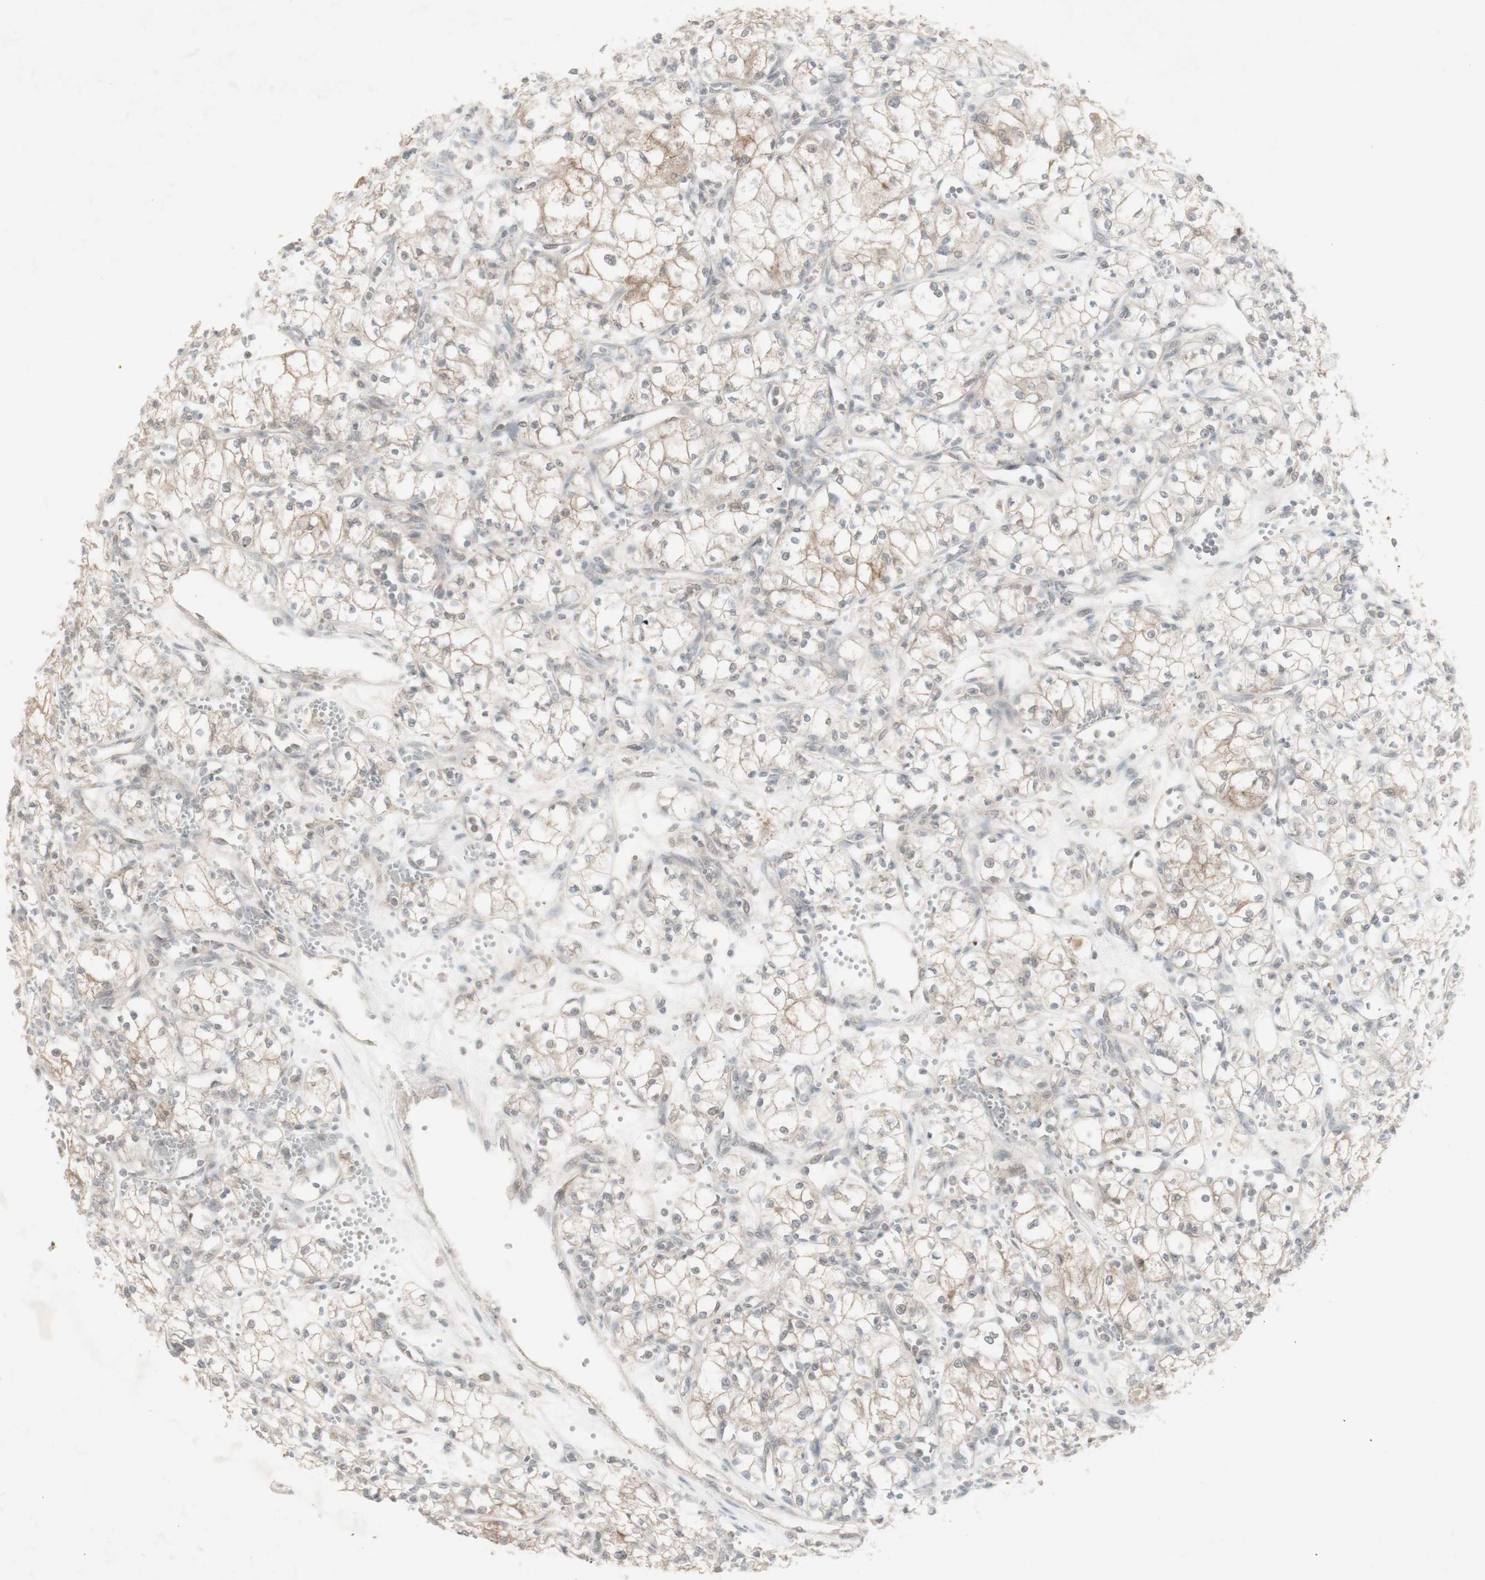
{"staining": {"intensity": "moderate", "quantity": ">75%", "location": "cytoplasmic/membranous"}, "tissue": "renal cancer", "cell_type": "Tumor cells", "image_type": "cancer", "snomed": [{"axis": "morphology", "description": "Normal tissue, NOS"}, {"axis": "morphology", "description": "Adenocarcinoma, NOS"}, {"axis": "topography", "description": "Kidney"}], "caption": "Adenocarcinoma (renal) stained for a protein reveals moderate cytoplasmic/membranous positivity in tumor cells. (Brightfield microscopy of DAB IHC at high magnification).", "gene": "C1orf116", "patient": {"sex": "male", "age": 59}}